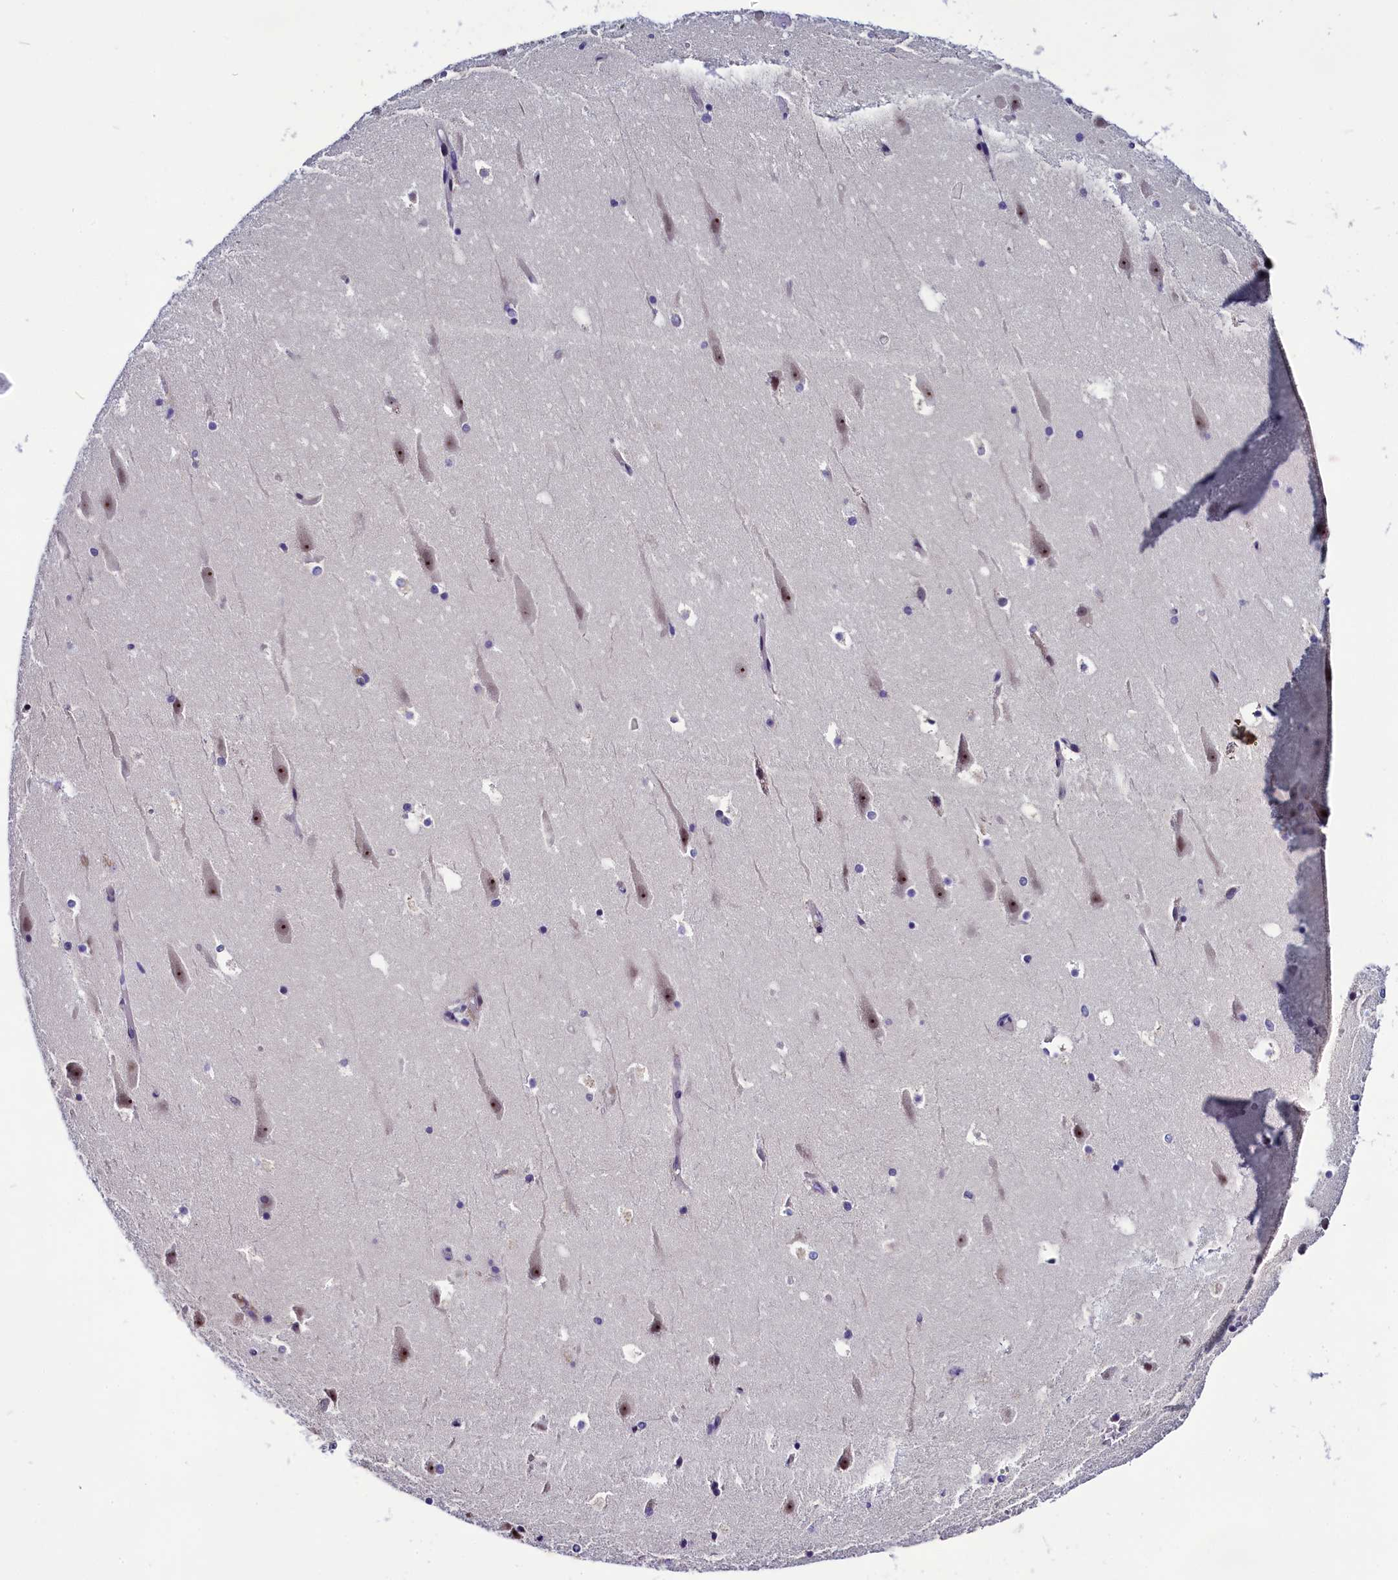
{"staining": {"intensity": "negative", "quantity": "none", "location": "none"}, "tissue": "hippocampus", "cell_type": "Glial cells", "image_type": "normal", "snomed": [{"axis": "morphology", "description": "Normal tissue, NOS"}, {"axis": "topography", "description": "Hippocampus"}], "caption": "IHC micrograph of normal human hippocampus stained for a protein (brown), which exhibits no expression in glial cells.", "gene": "CCDC106", "patient": {"sex": "female", "age": 52}}